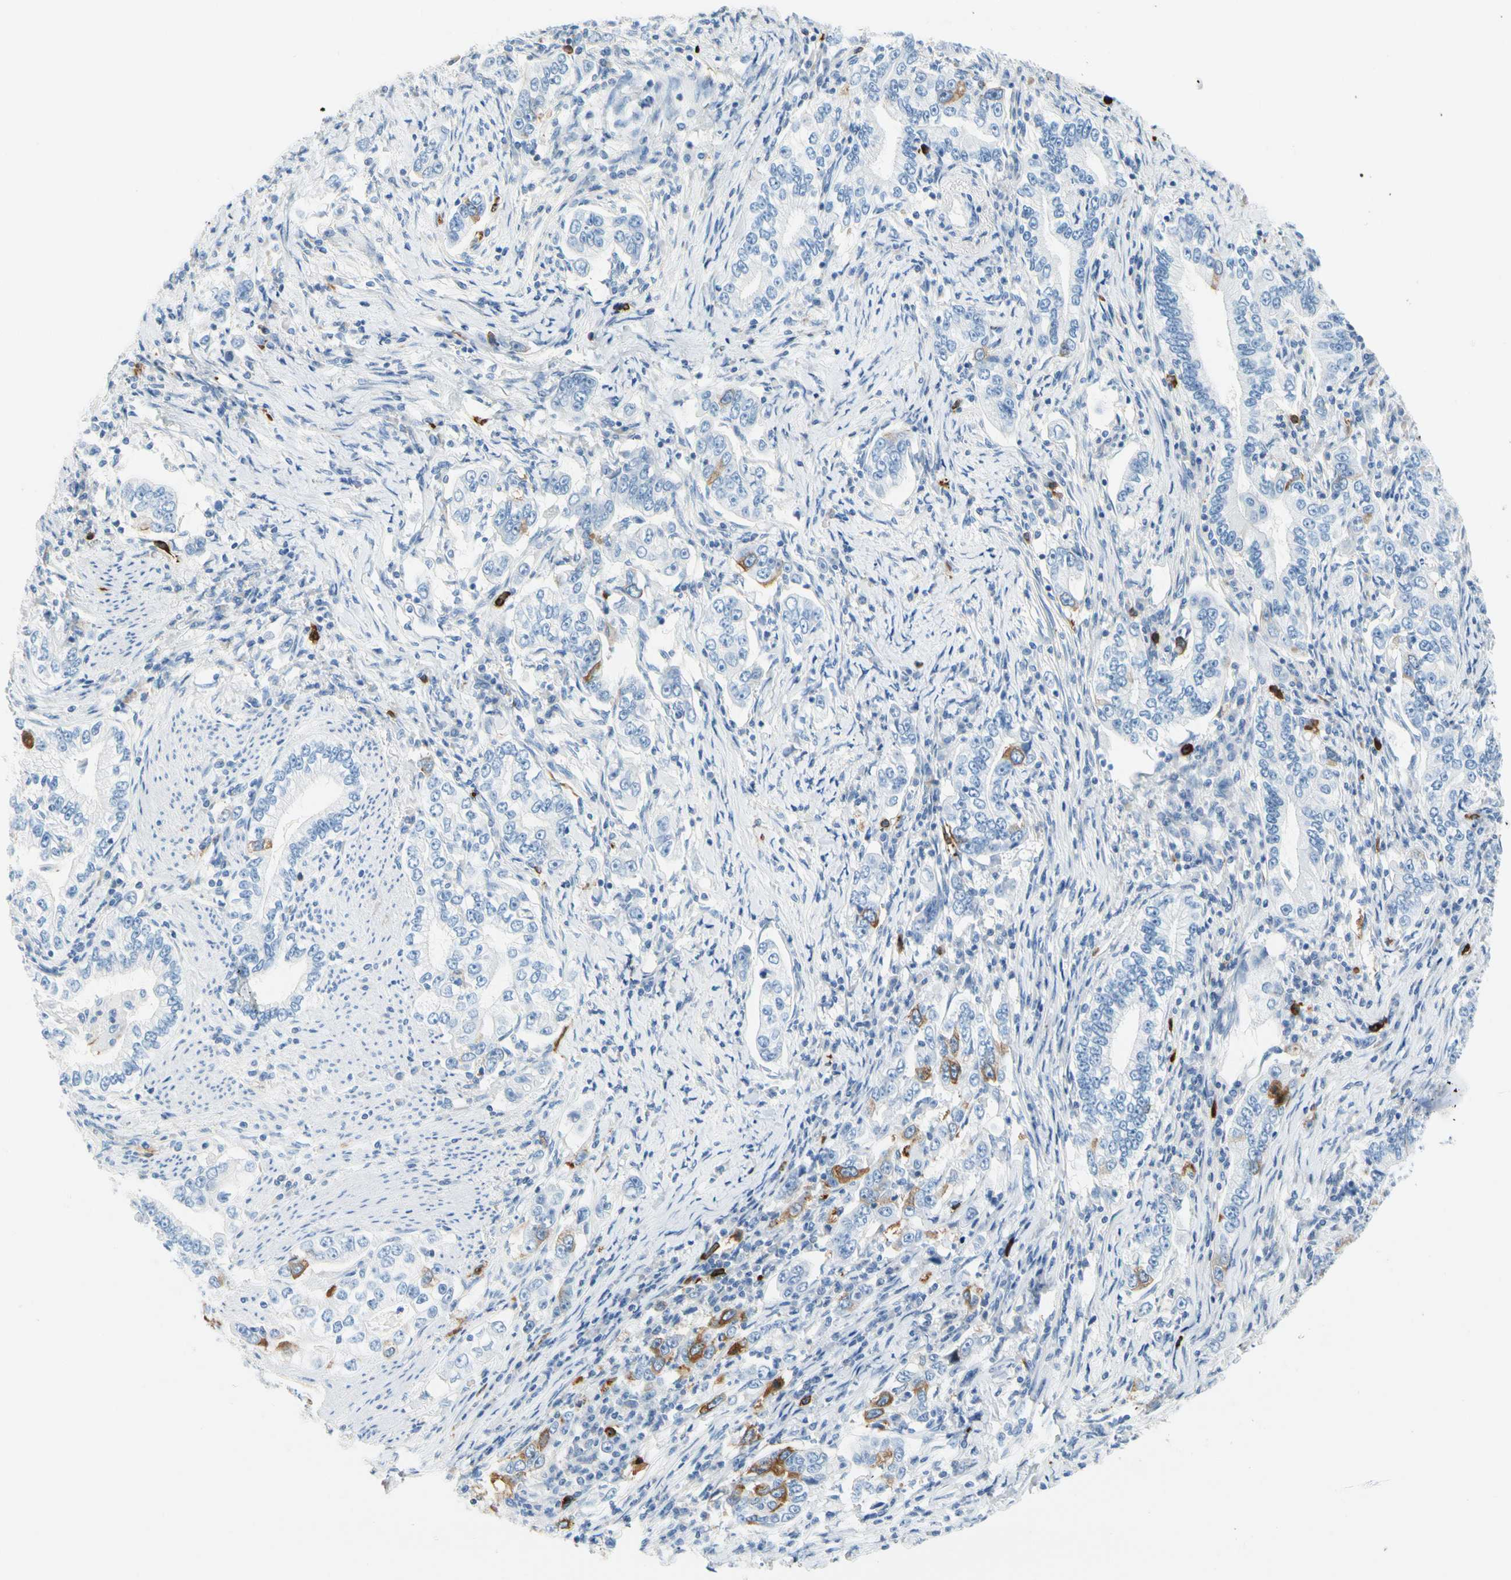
{"staining": {"intensity": "moderate", "quantity": "<25%", "location": "cytoplasmic/membranous"}, "tissue": "stomach cancer", "cell_type": "Tumor cells", "image_type": "cancer", "snomed": [{"axis": "morphology", "description": "Adenocarcinoma, NOS"}, {"axis": "topography", "description": "Stomach, lower"}], "caption": "Immunohistochemical staining of human stomach cancer (adenocarcinoma) demonstrates moderate cytoplasmic/membranous protein positivity in about <25% of tumor cells. (DAB = brown stain, brightfield microscopy at high magnification).", "gene": "TACC3", "patient": {"sex": "female", "age": 72}}